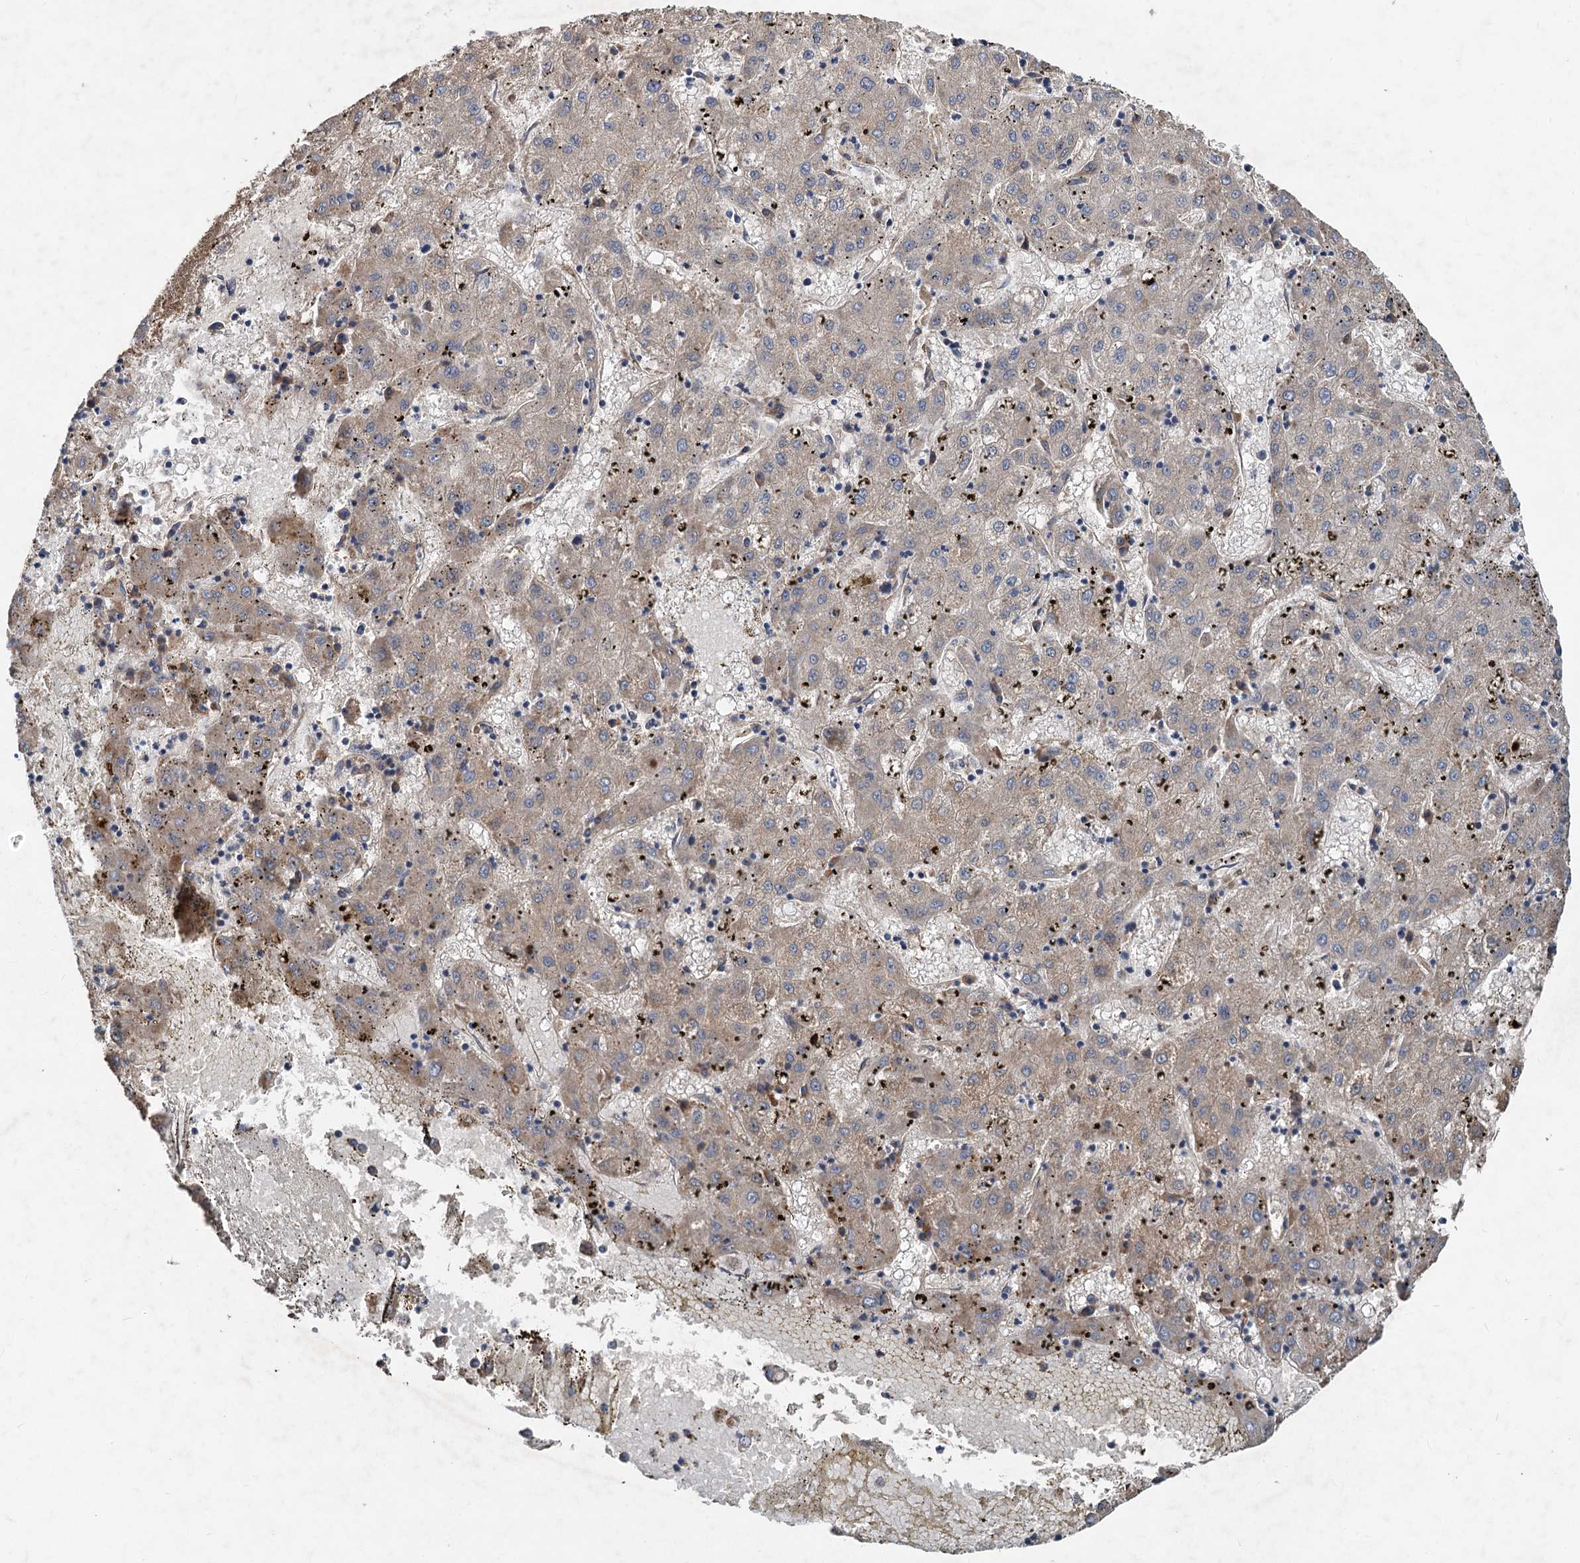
{"staining": {"intensity": "weak", "quantity": "25%-75%", "location": "cytoplasmic/membranous"}, "tissue": "liver cancer", "cell_type": "Tumor cells", "image_type": "cancer", "snomed": [{"axis": "morphology", "description": "Carcinoma, Hepatocellular, NOS"}, {"axis": "topography", "description": "Liver"}], "caption": "Protein analysis of liver cancer tissue exhibits weak cytoplasmic/membranous expression in about 25%-75% of tumor cells. Immunohistochemistry (ihc) stains the protein in brown and the nuclei are stained blue.", "gene": "HYI", "patient": {"sex": "male", "age": 72}}